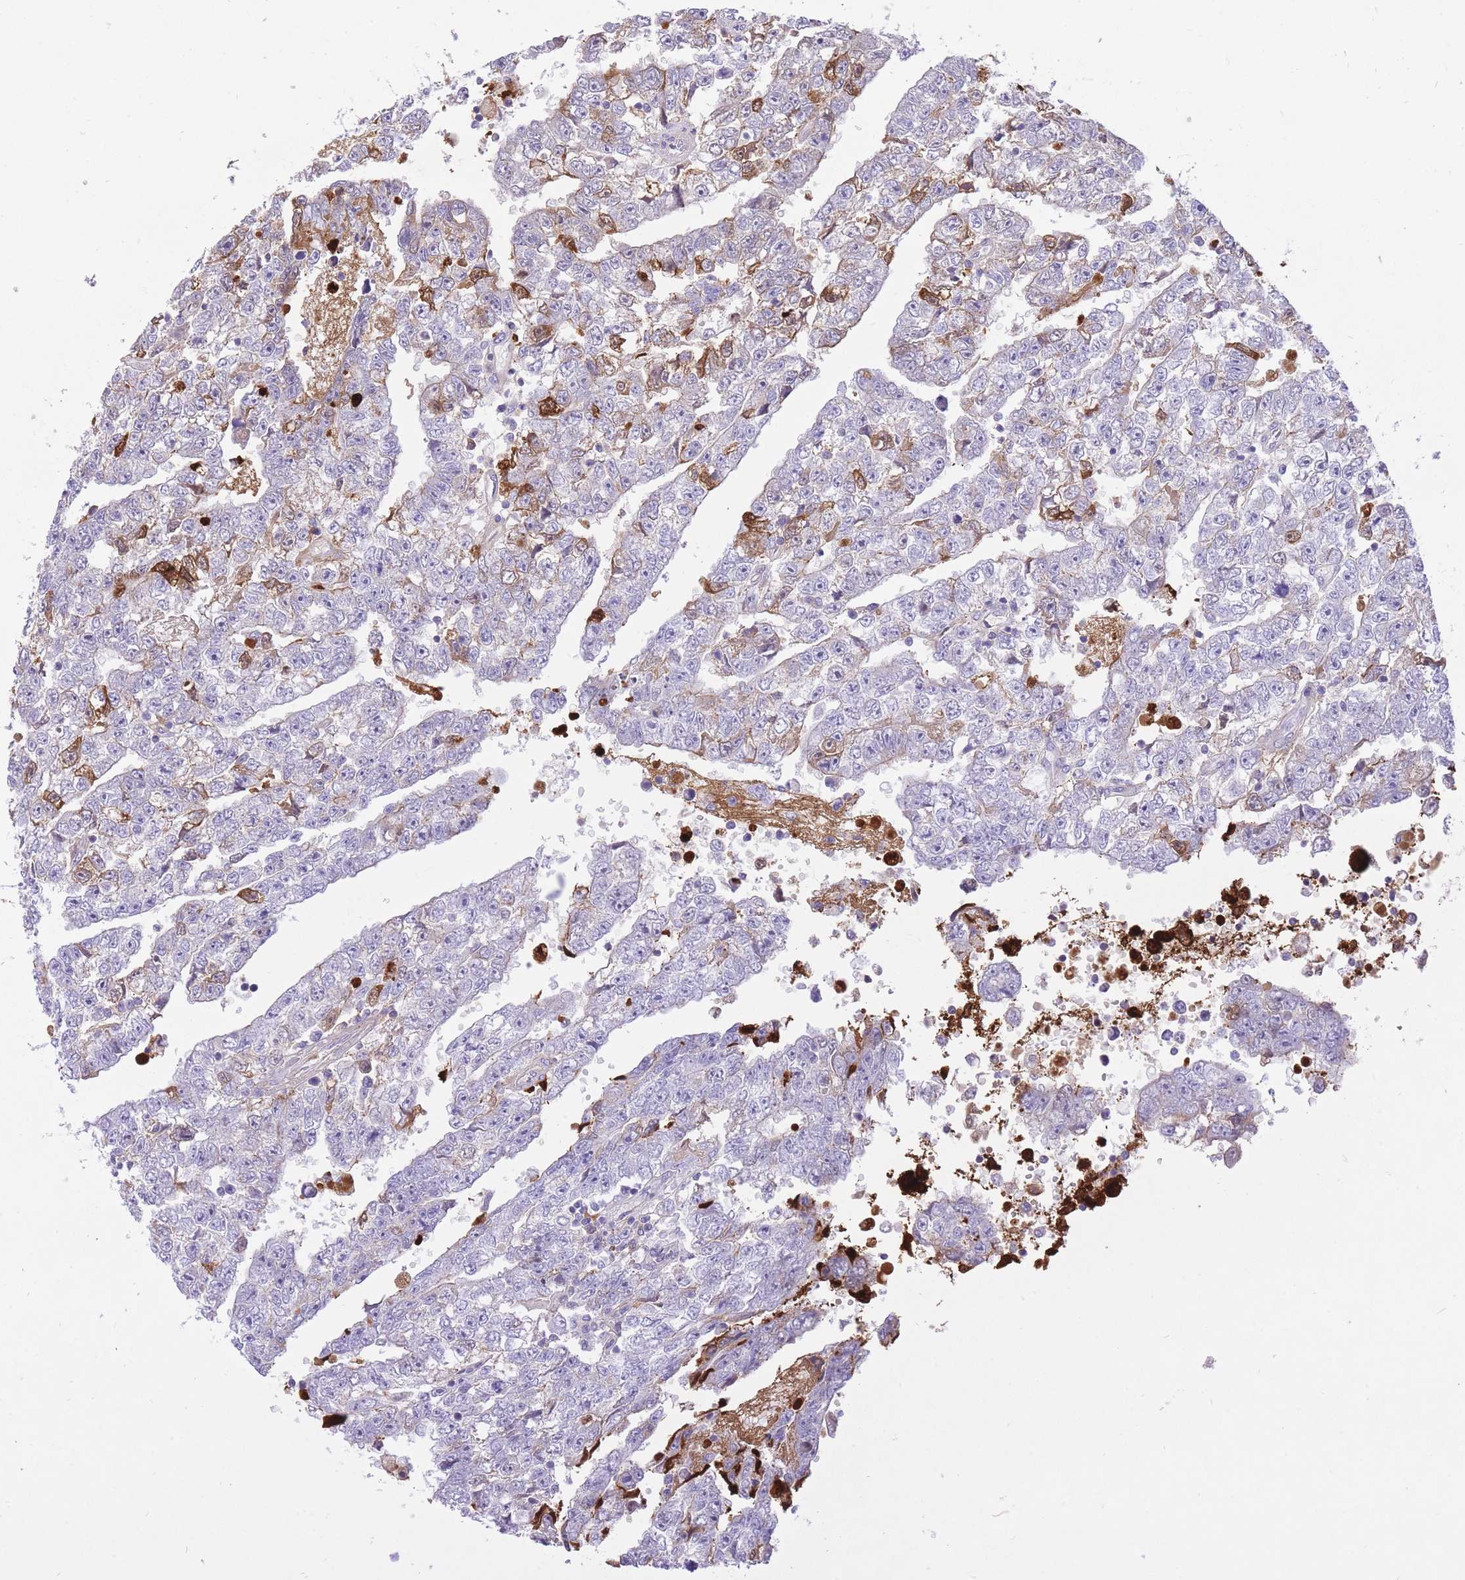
{"staining": {"intensity": "moderate", "quantity": "<25%", "location": "cytoplasmic/membranous"}, "tissue": "testis cancer", "cell_type": "Tumor cells", "image_type": "cancer", "snomed": [{"axis": "morphology", "description": "Carcinoma, Embryonal, NOS"}, {"axis": "topography", "description": "Testis"}], "caption": "Immunohistochemistry (IHC) micrograph of testis embryonal carcinoma stained for a protein (brown), which demonstrates low levels of moderate cytoplasmic/membranous expression in approximately <25% of tumor cells.", "gene": "HRG", "patient": {"sex": "male", "age": 25}}